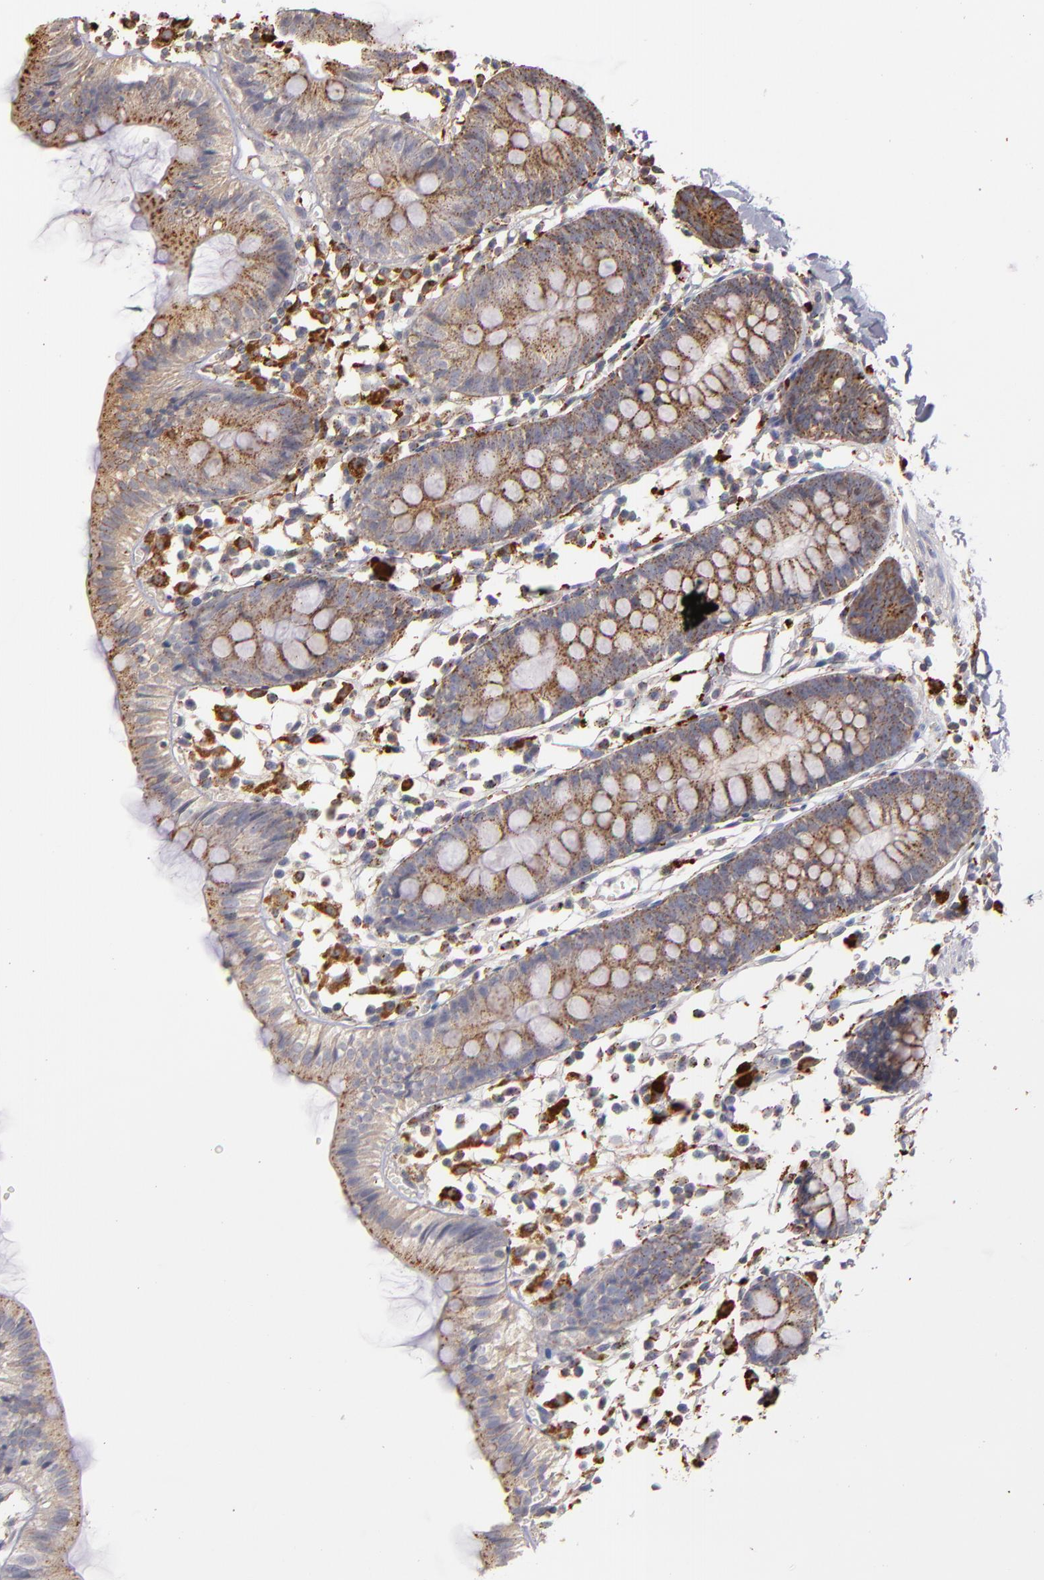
{"staining": {"intensity": "negative", "quantity": "none", "location": "none"}, "tissue": "colon", "cell_type": "Endothelial cells", "image_type": "normal", "snomed": [{"axis": "morphology", "description": "Normal tissue, NOS"}, {"axis": "topography", "description": "Colon"}], "caption": "Protein analysis of benign colon demonstrates no significant staining in endothelial cells. (Immunohistochemistry, brightfield microscopy, high magnification).", "gene": "TRAF1", "patient": {"sex": "male", "age": 14}}